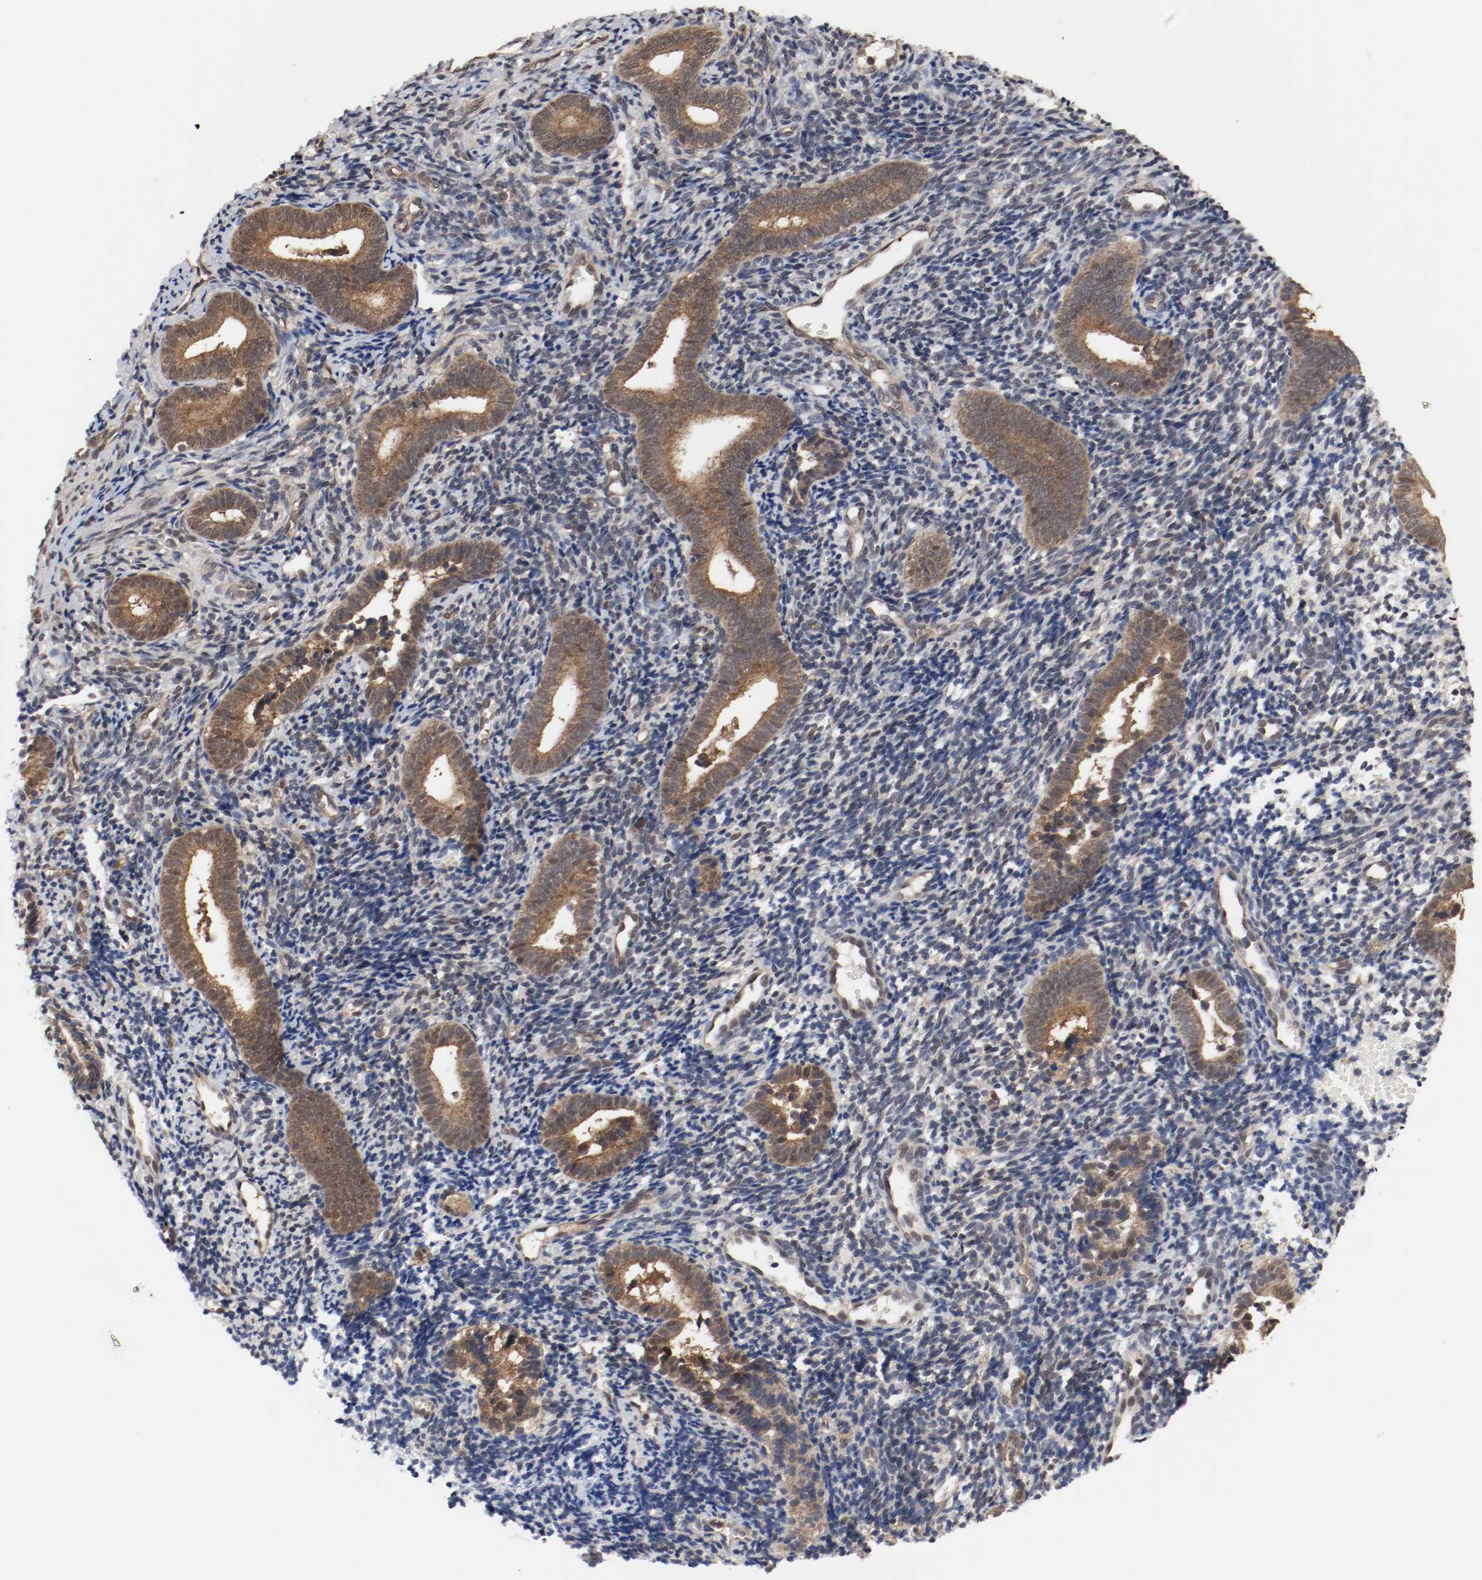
{"staining": {"intensity": "weak", "quantity": "25%-75%", "location": "cytoplasmic/membranous"}, "tissue": "endometrium", "cell_type": "Cells in endometrial stroma", "image_type": "normal", "snomed": [{"axis": "morphology", "description": "Normal tissue, NOS"}, {"axis": "topography", "description": "Uterus"}, {"axis": "topography", "description": "Endometrium"}], "caption": "High-magnification brightfield microscopy of benign endometrium stained with DAB (3,3'-diaminobenzidine) (brown) and counterstained with hematoxylin (blue). cells in endometrial stroma exhibit weak cytoplasmic/membranous positivity is seen in about25%-75% of cells.", "gene": "AFG3L2", "patient": {"sex": "female", "age": 33}}